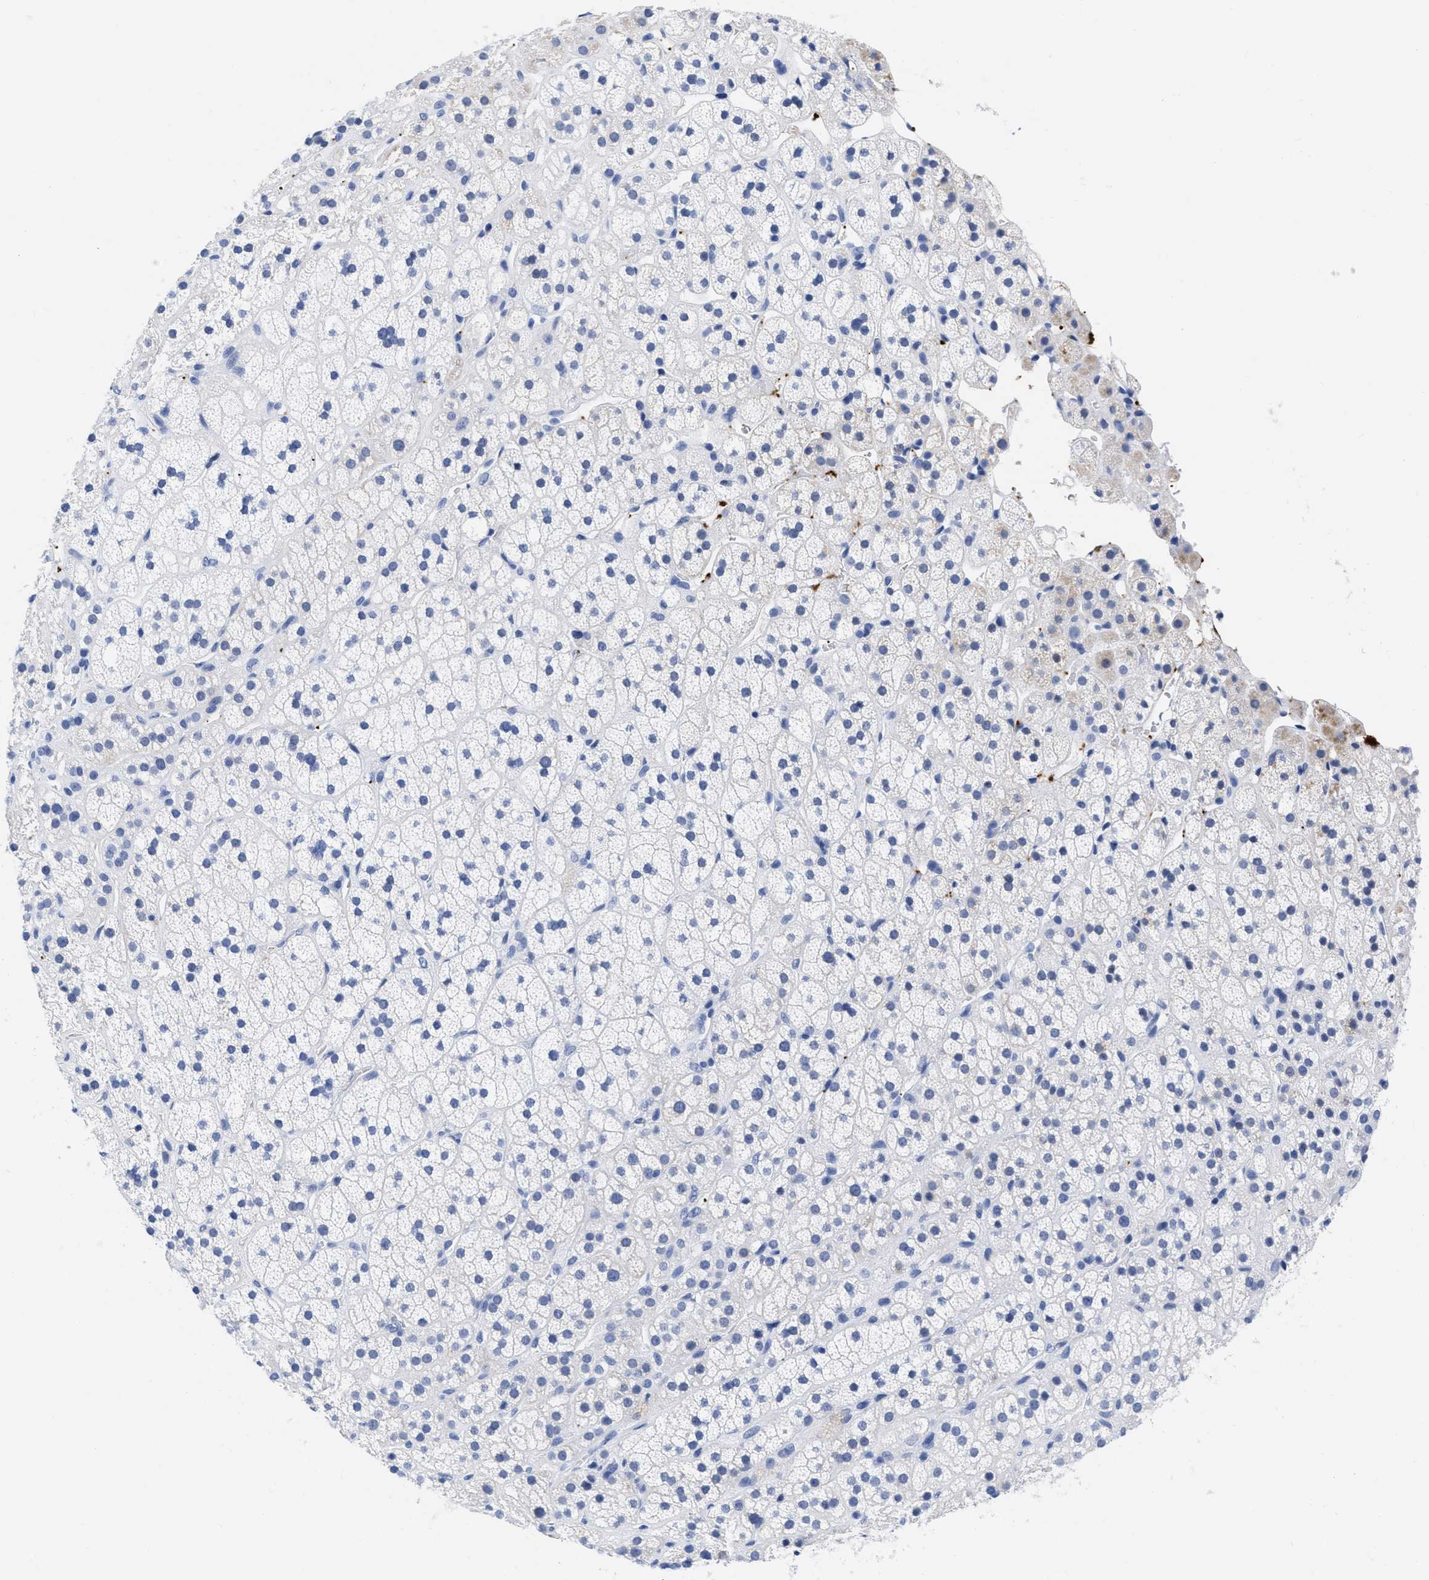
{"staining": {"intensity": "negative", "quantity": "none", "location": "none"}, "tissue": "adrenal gland", "cell_type": "Glandular cells", "image_type": "normal", "snomed": [{"axis": "morphology", "description": "Normal tissue, NOS"}, {"axis": "topography", "description": "Adrenal gland"}], "caption": "Glandular cells show no significant protein staining in unremarkable adrenal gland. (Immunohistochemistry (ihc), brightfield microscopy, high magnification).", "gene": "TREML1", "patient": {"sex": "male", "age": 56}}